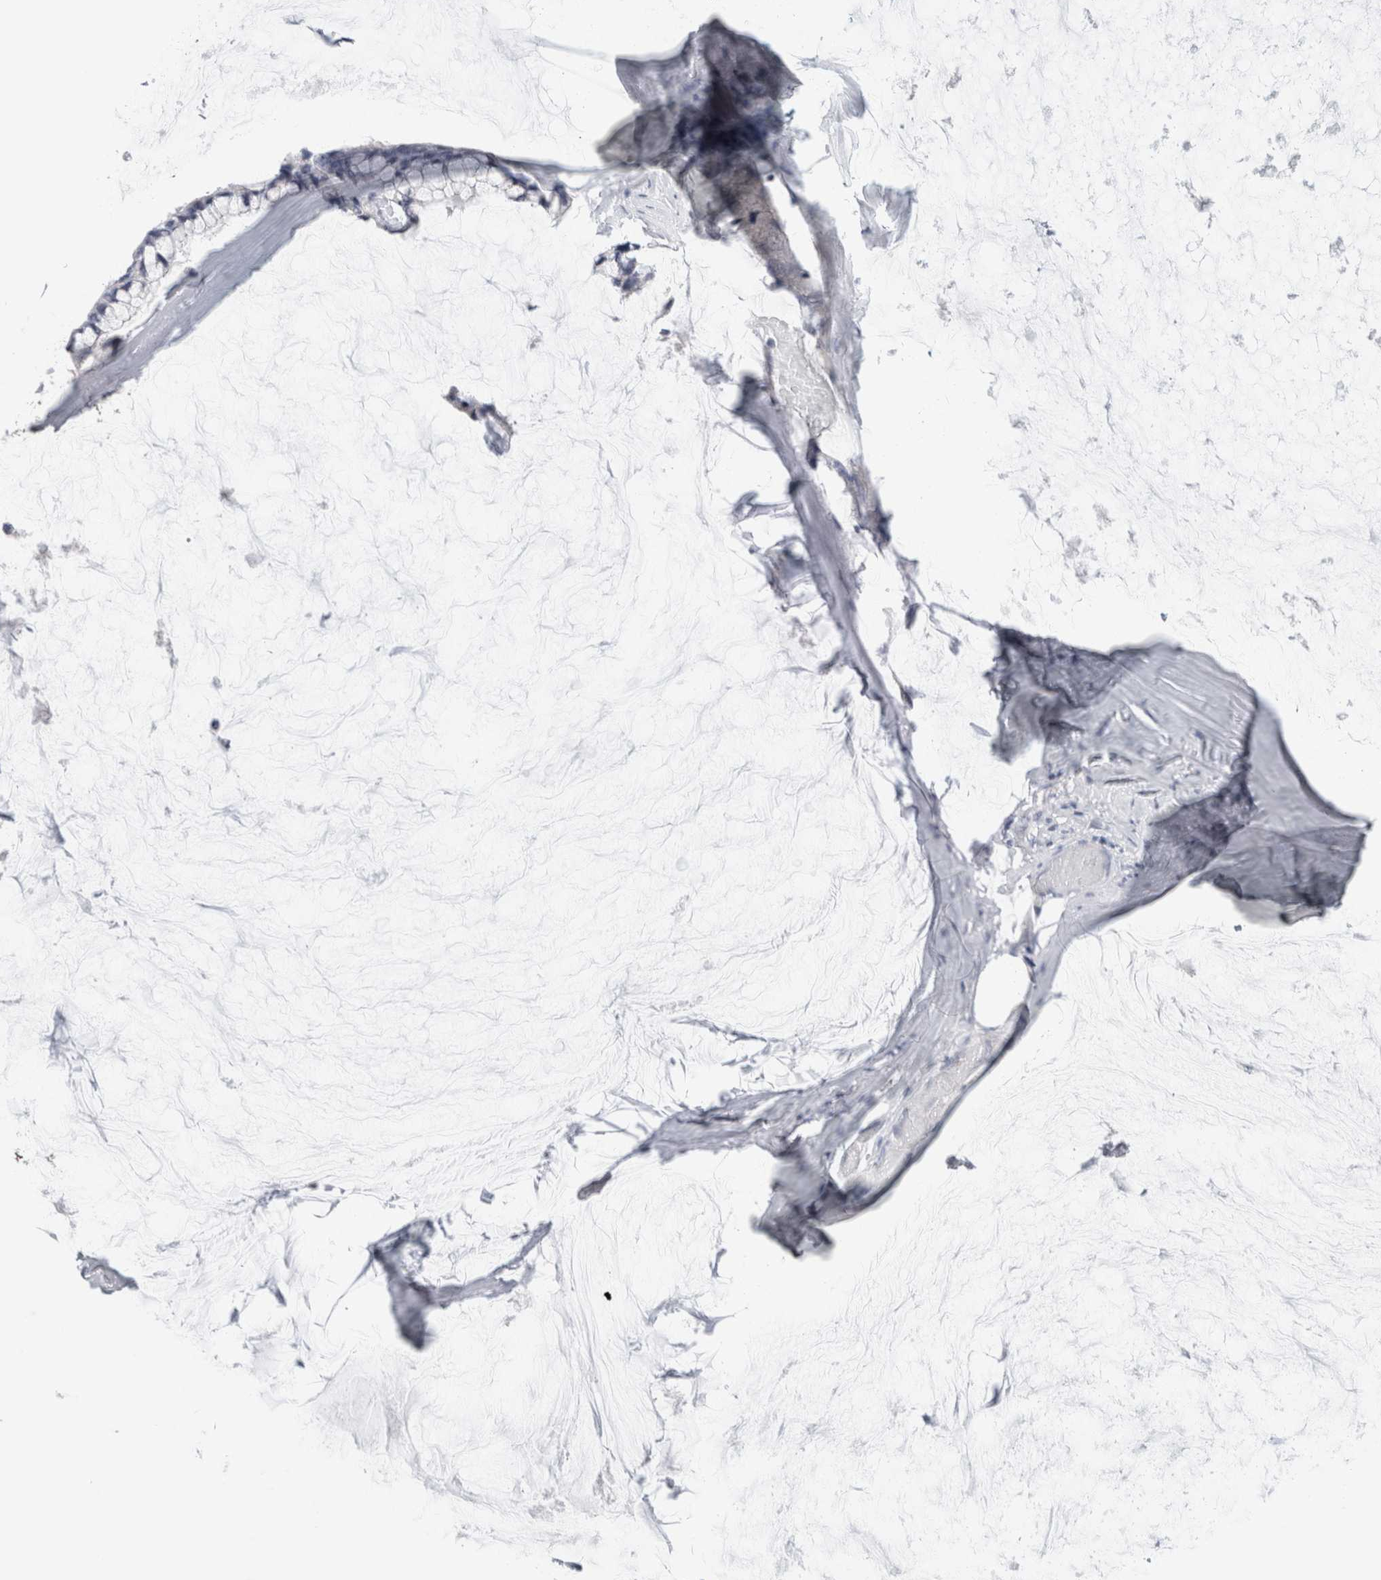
{"staining": {"intensity": "negative", "quantity": "none", "location": "none"}, "tissue": "ovarian cancer", "cell_type": "Tumor cells", "image_type": "cancer", "snomed": [{"axis": "morphology", "description": "Cystadenocarcinoma, mucinous, NOS"}, {"axis": "topography", "description": "Ovary"}], "caption": "Protein analysis of mucinous cystadenocarcinoma (ovarian) exhibits no significant positivity in tumor cells. (Stains: DAB (3,3'-diaminobenzidine) immunohistochemistry with hematoxylin counter stain, Microscopy: brightfield microscopy at high magnification).", "gene": "ANKMY1", "patient": {"sex": "female", "age": 39}}